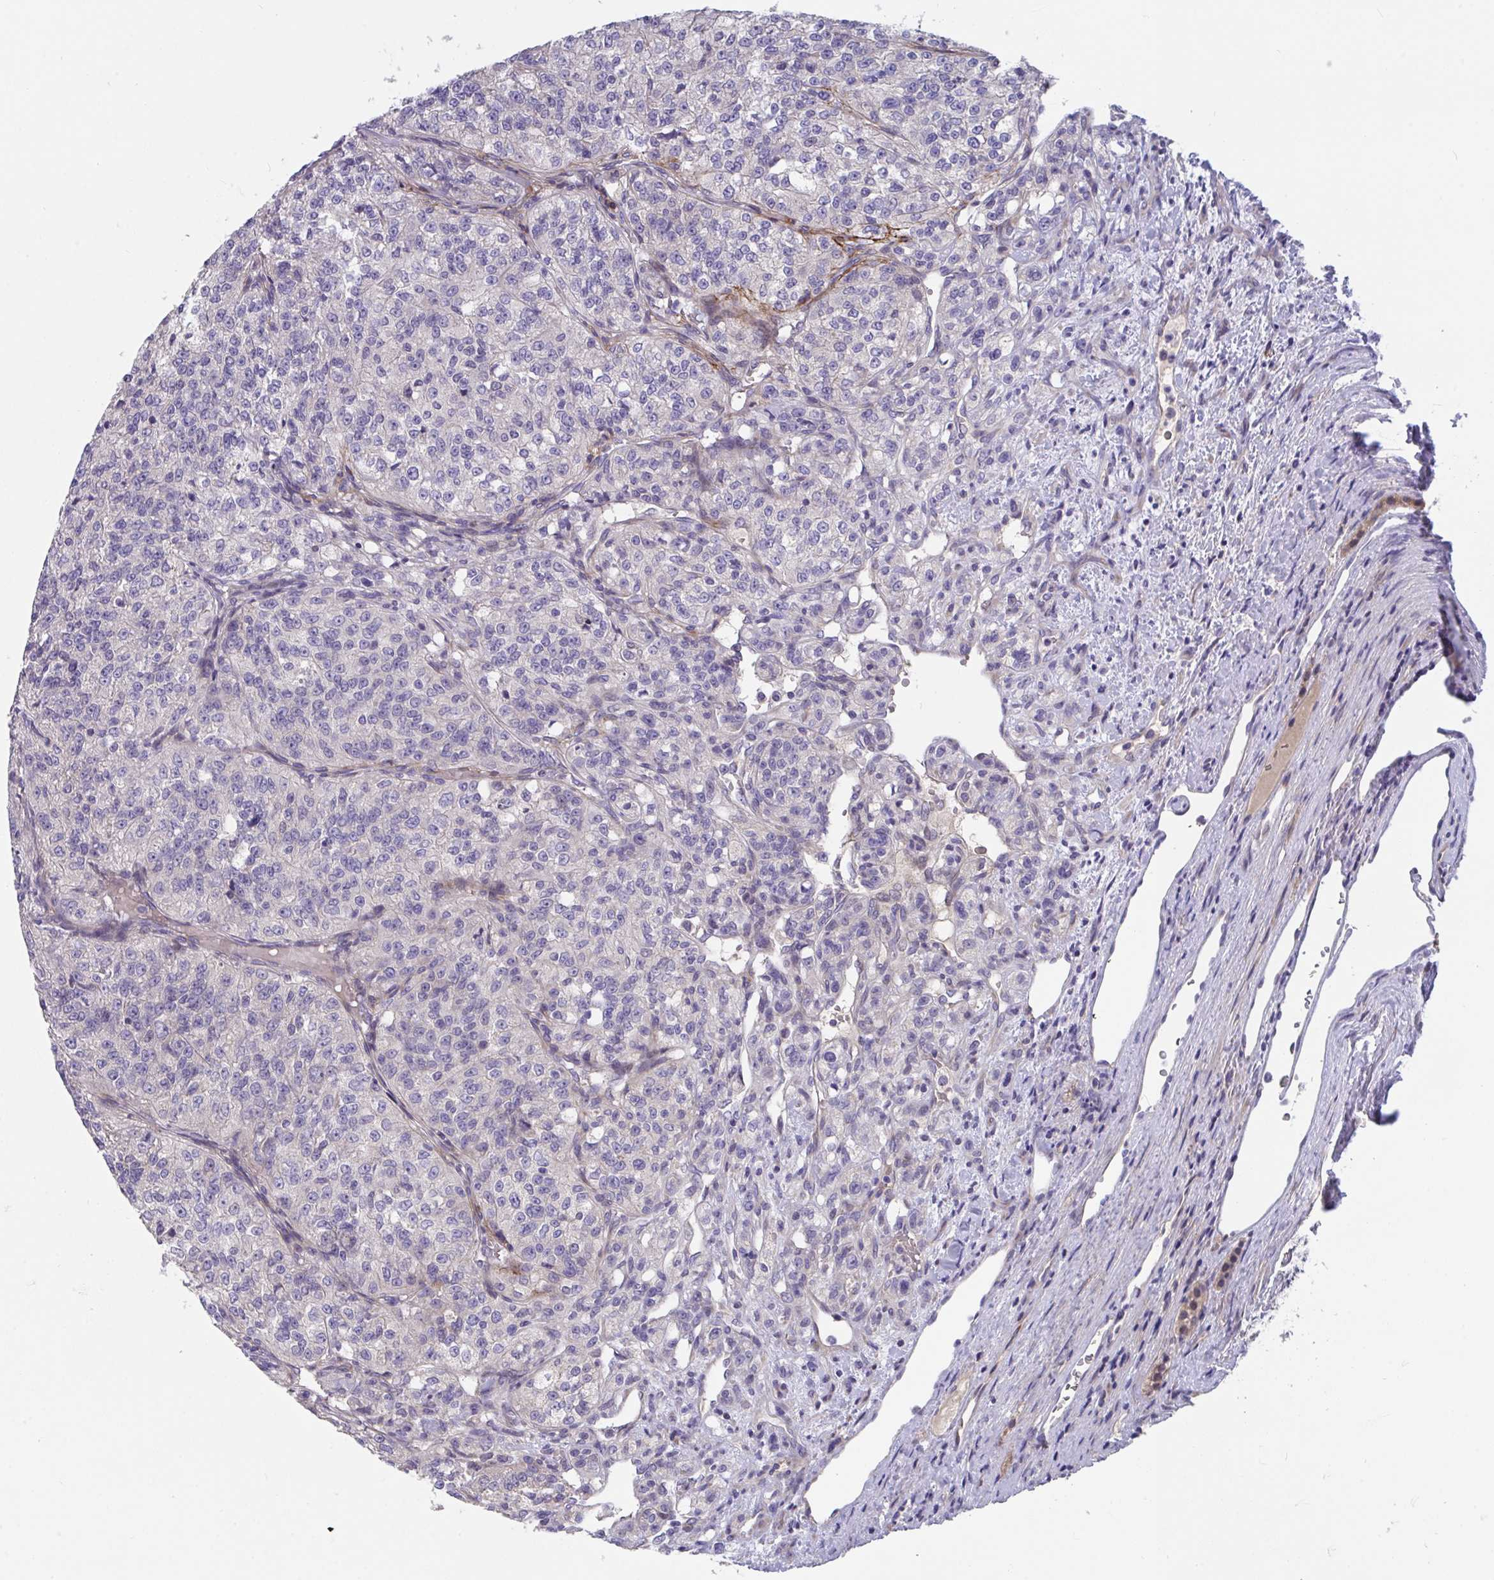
{"staining": {"intensity": "negative", "quantity": "none", "location": "none"}, "tissue": "renal cancer", "cell_type": "Tumor cells", "image_type": "cancer", "snomed": [{"axis": "morphology", "description": "Adenocarcinoma, NOS"}, {"axis": "topography", "description": "Kidney"}], "caption": "The IHC photomicrograph has no significant staining in tumor cells of renal cancer (adenocarcinoma) tissue.", "gene": "SUSD4", "patient": {"sex": "female", "age": 63}}